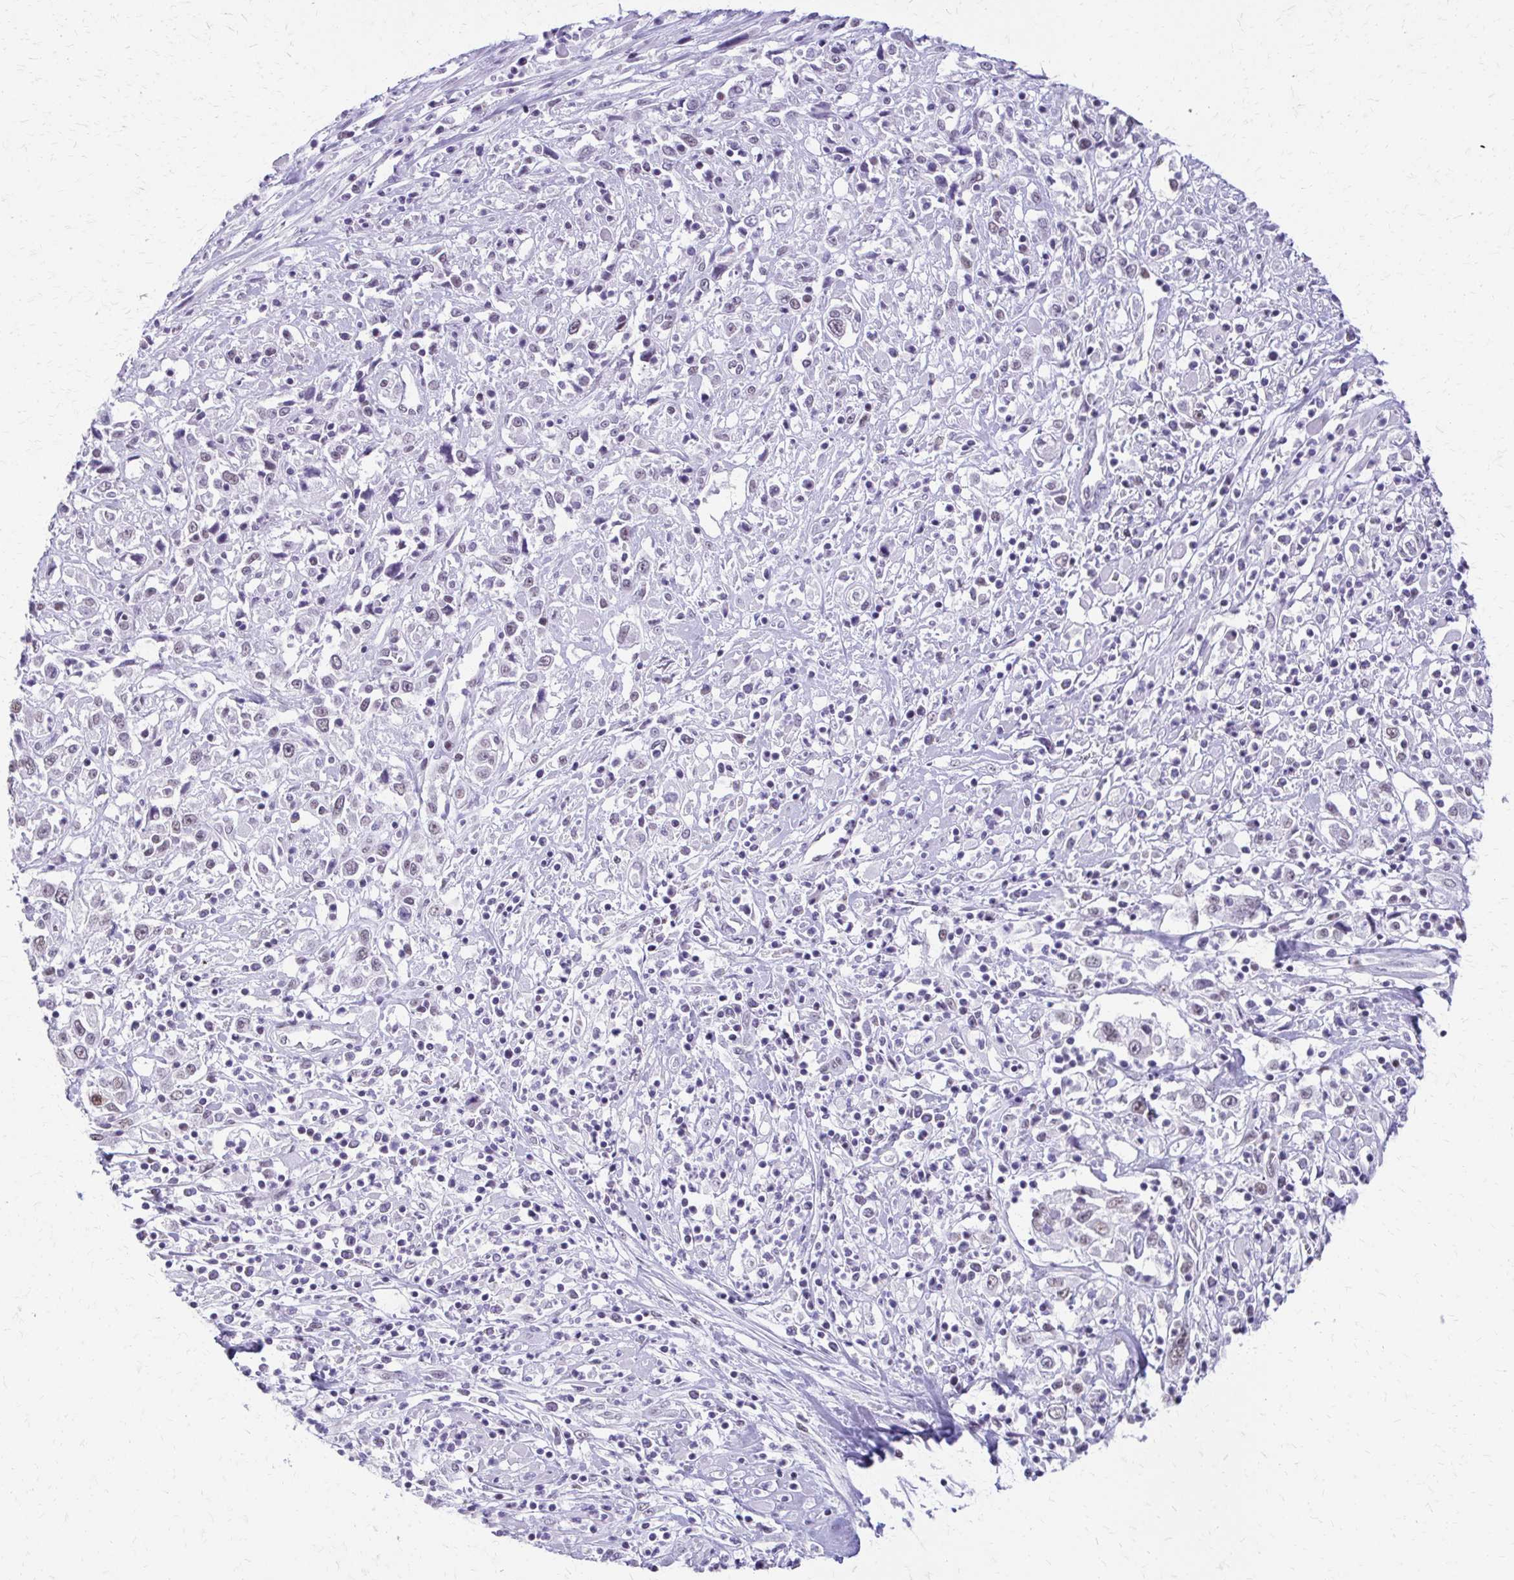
{"staining": {"intensity": "negative", "quantity": "none", "location": "none"}, "tissue": "cervical cancer", "cell_type": "Tumor cells", "image_type": "cancer", "snomed": [{"axis": "morphology", "description": "Adenocarcinoma, NOS"}, {"axis": "topography", "description": "Cervix"}], "caption": "This image is of cervical cancer (adenocarcinoma) stained with IHC to label a protein in brown with the nuclei are counter-stained blue. There is no expression in tumor cells.", "gene": "SS18", "patient": {"sex": "female", "age": 40}}